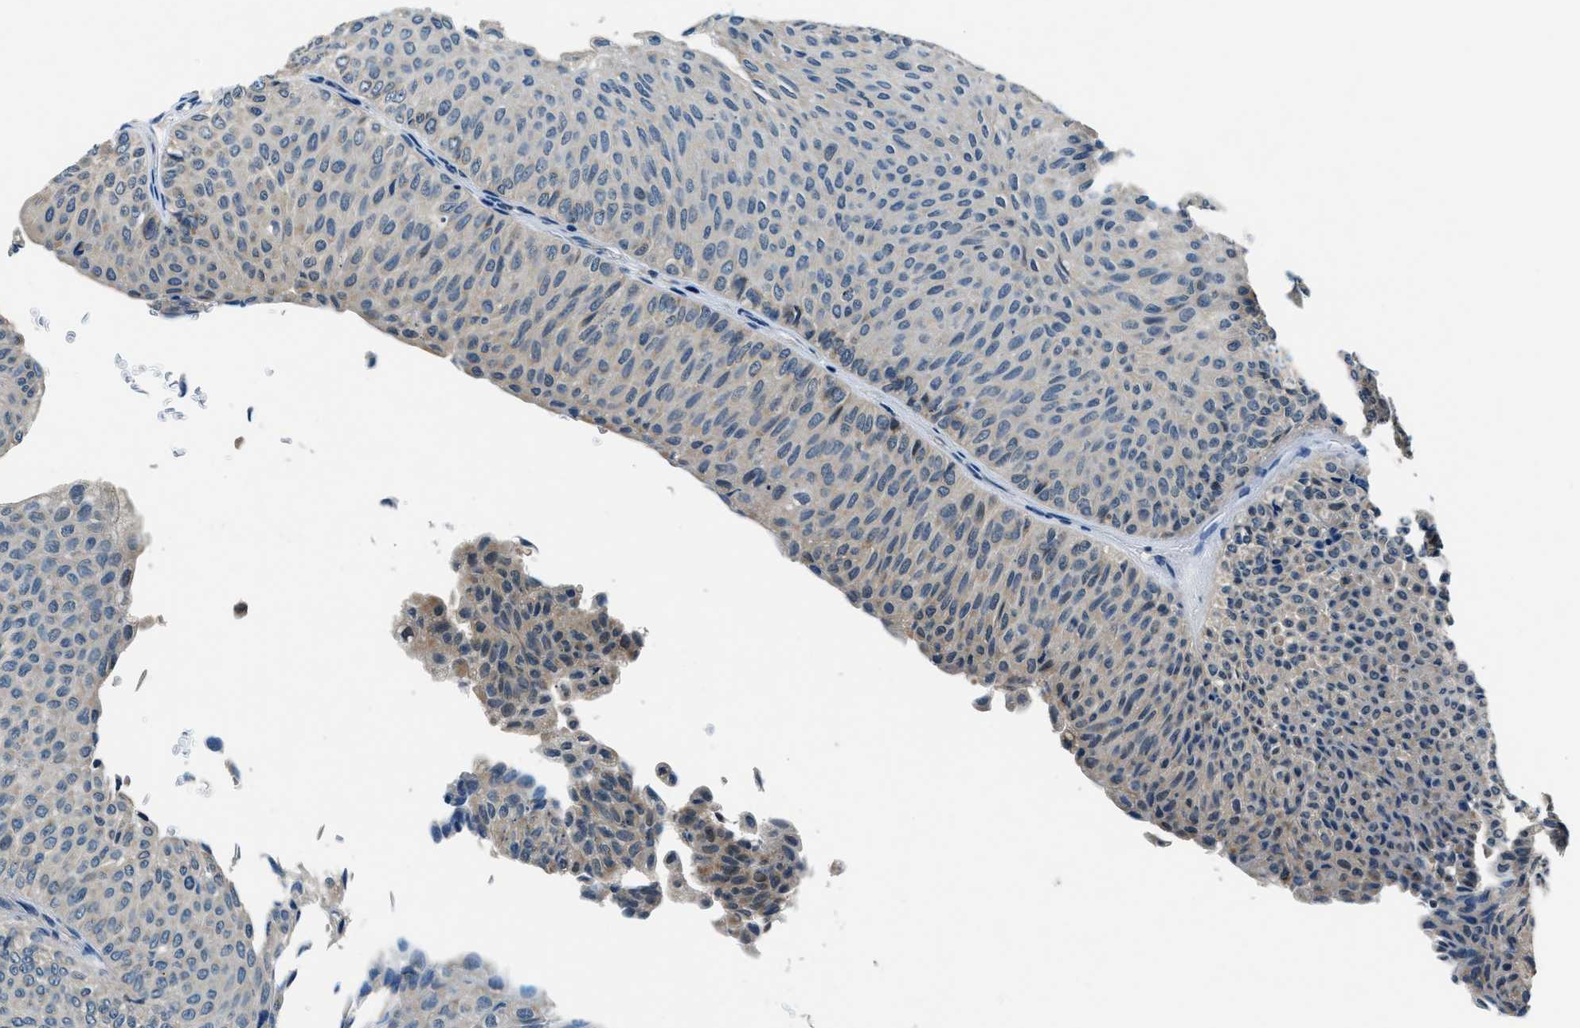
{"staining": {"intensity": "weak", "quantity": "<25%", "location": "cytoplasmic/membranous"}, "tissue": "urothelial cancer", "cell_type": "Tumor cells", "image_type": "cancer", "snomed": [{"axis": "morphology", "description": "Urothelial carcinoma, Low grade"}, {"axis": "topography", "description": "Urinary bladder"}], "caption": "IHC photomicrograph of neoplastic tissue: urothelial carcinoma (low-grade) stained with DAB (3,3'-diaminobenzidine) shows no significant protein staining in tumor cells. (DAB IHC, high magnification).", "gene": "NME8", "patient": {"sex": "male", "age": 78}}